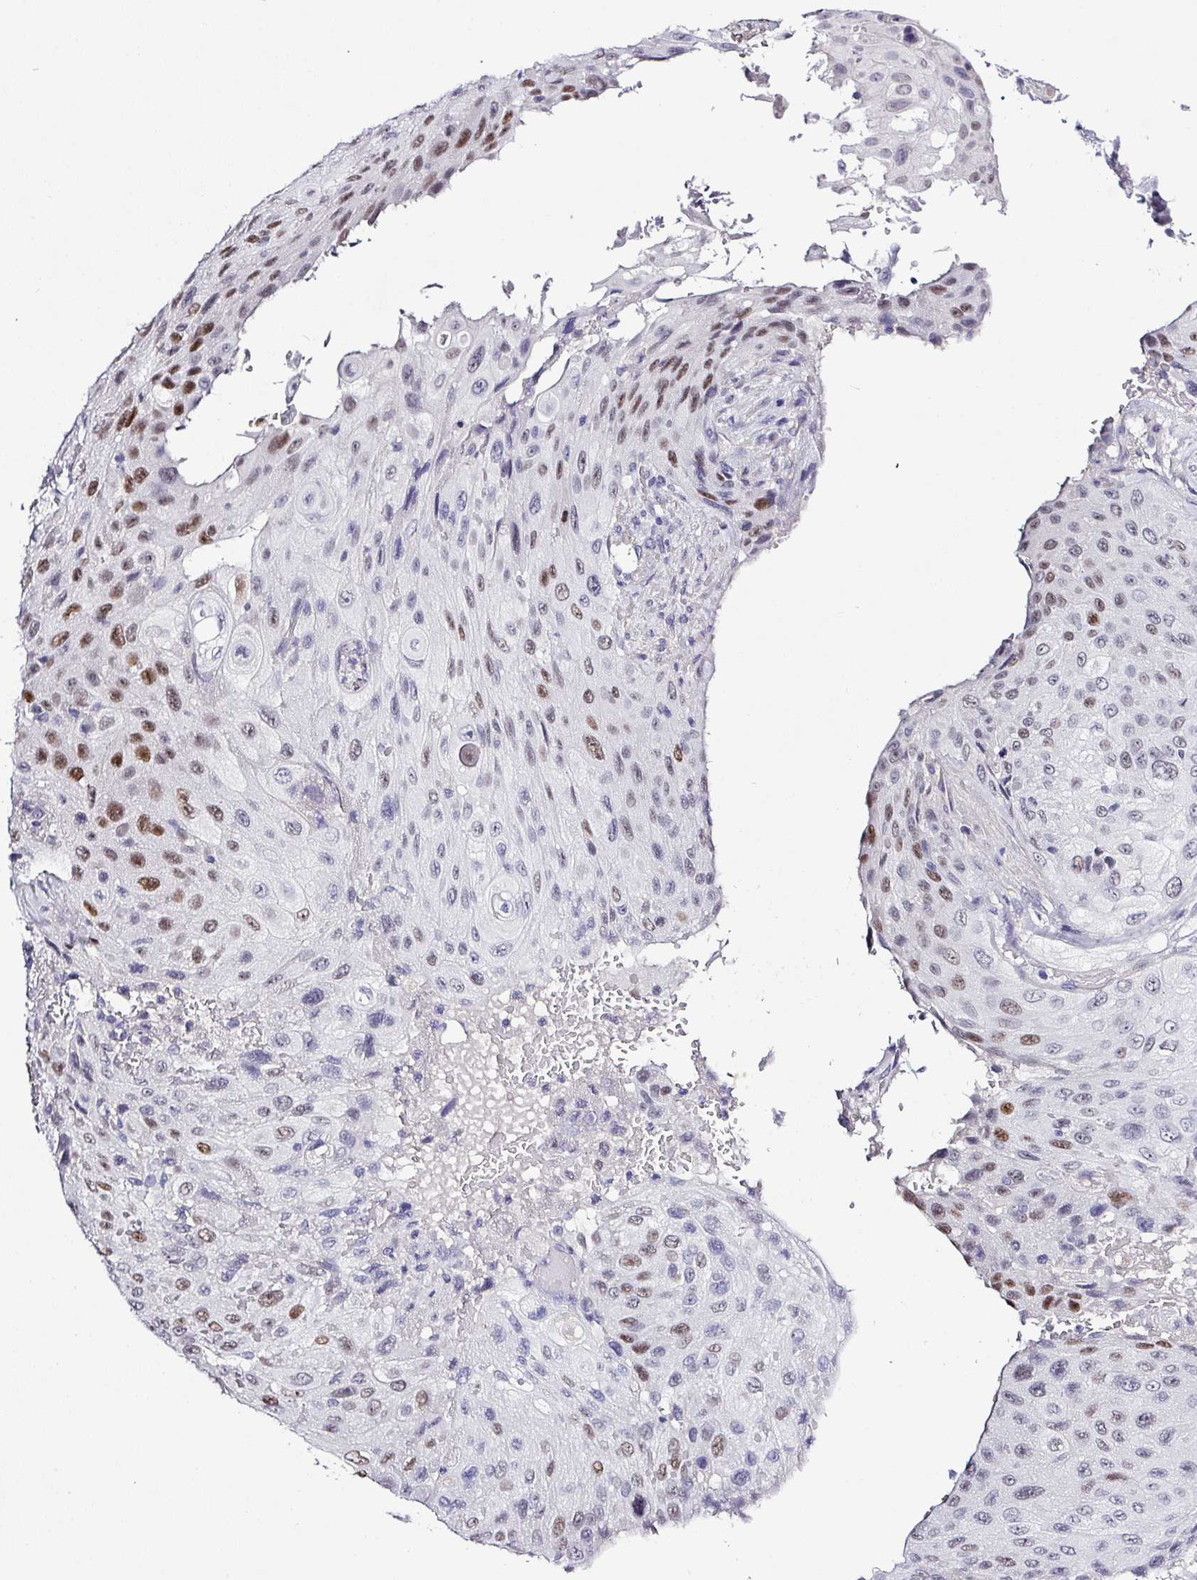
{"staining": {"intensity": "moderate", "quantity": "25%-75%", "location": "nuclear"}, "tissue": "cervical cancer", "cell_type": "Tumor cells", "image_type": "cancer", "snomed": [{"axis": "morphology", "description": "Squamous cell carcinoma, NOS"}, {"axis": "topography", "description": "Cervix"}], "caption": "Moderate nuclear positivity is present in about 25%-75% of tumor cells in cervical cancer (squamous cell carcinoma).", "gene": "BCL11A", "patient": {"sex": "female", "age": 42}}